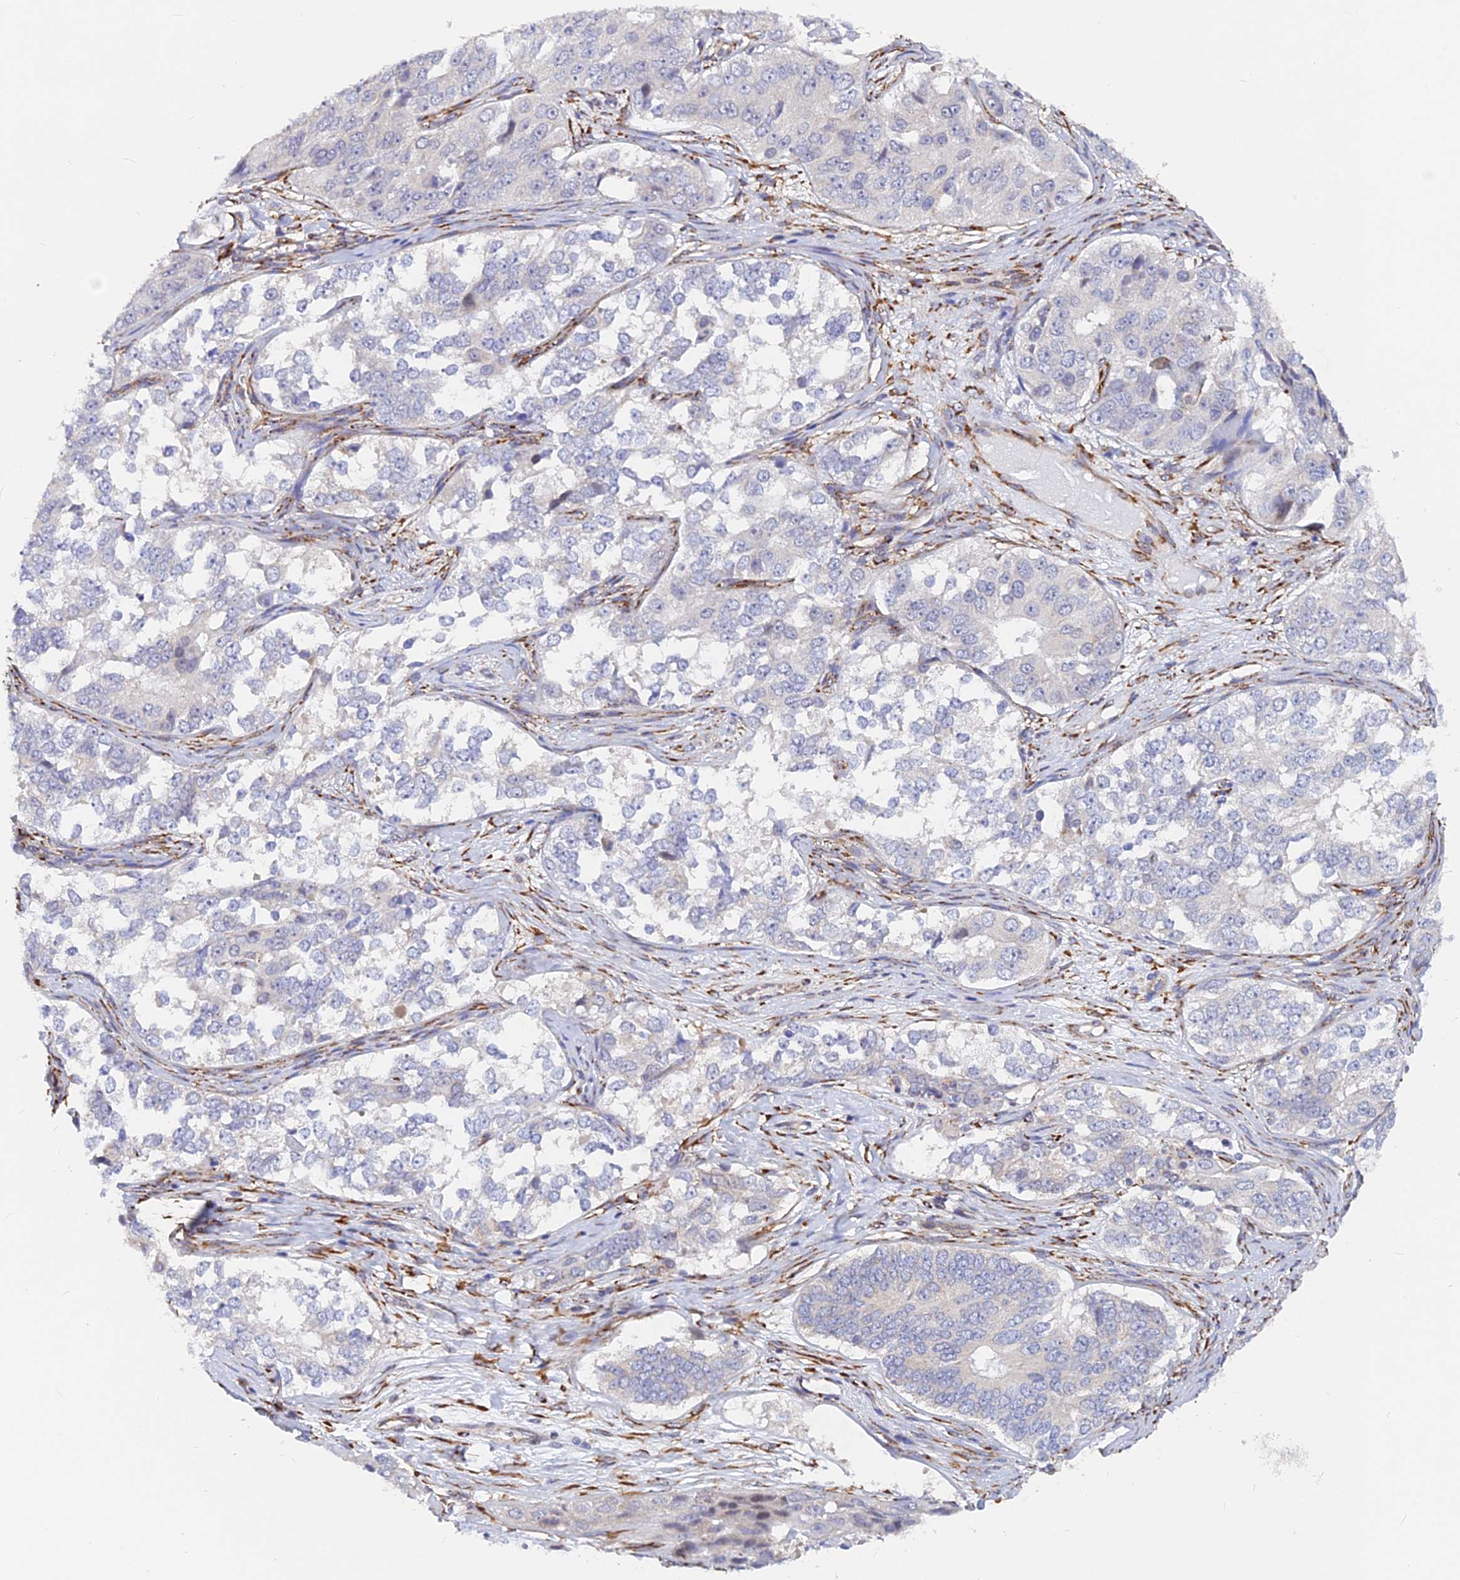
{"staining": {"intensity": "negative", "quantity": "none", "location": "none"}, "tissue": "ovarian cancer", "cell_type": "Tumor cells", "image_type": "cancer", "snomed": [{"axis": "morphology", "description": "Carcinoma, endometroid"}, {"axis": "topography", "description": "Ovary"}], "caption": "Immunohistochemistry (IHC) histopathology image of human ovarian cancer stained for a protein (brown), which demonstrates no staining in tumor cells.", "gene": "VSTM2L", "patient": {"sex": "female", "age": 51}}